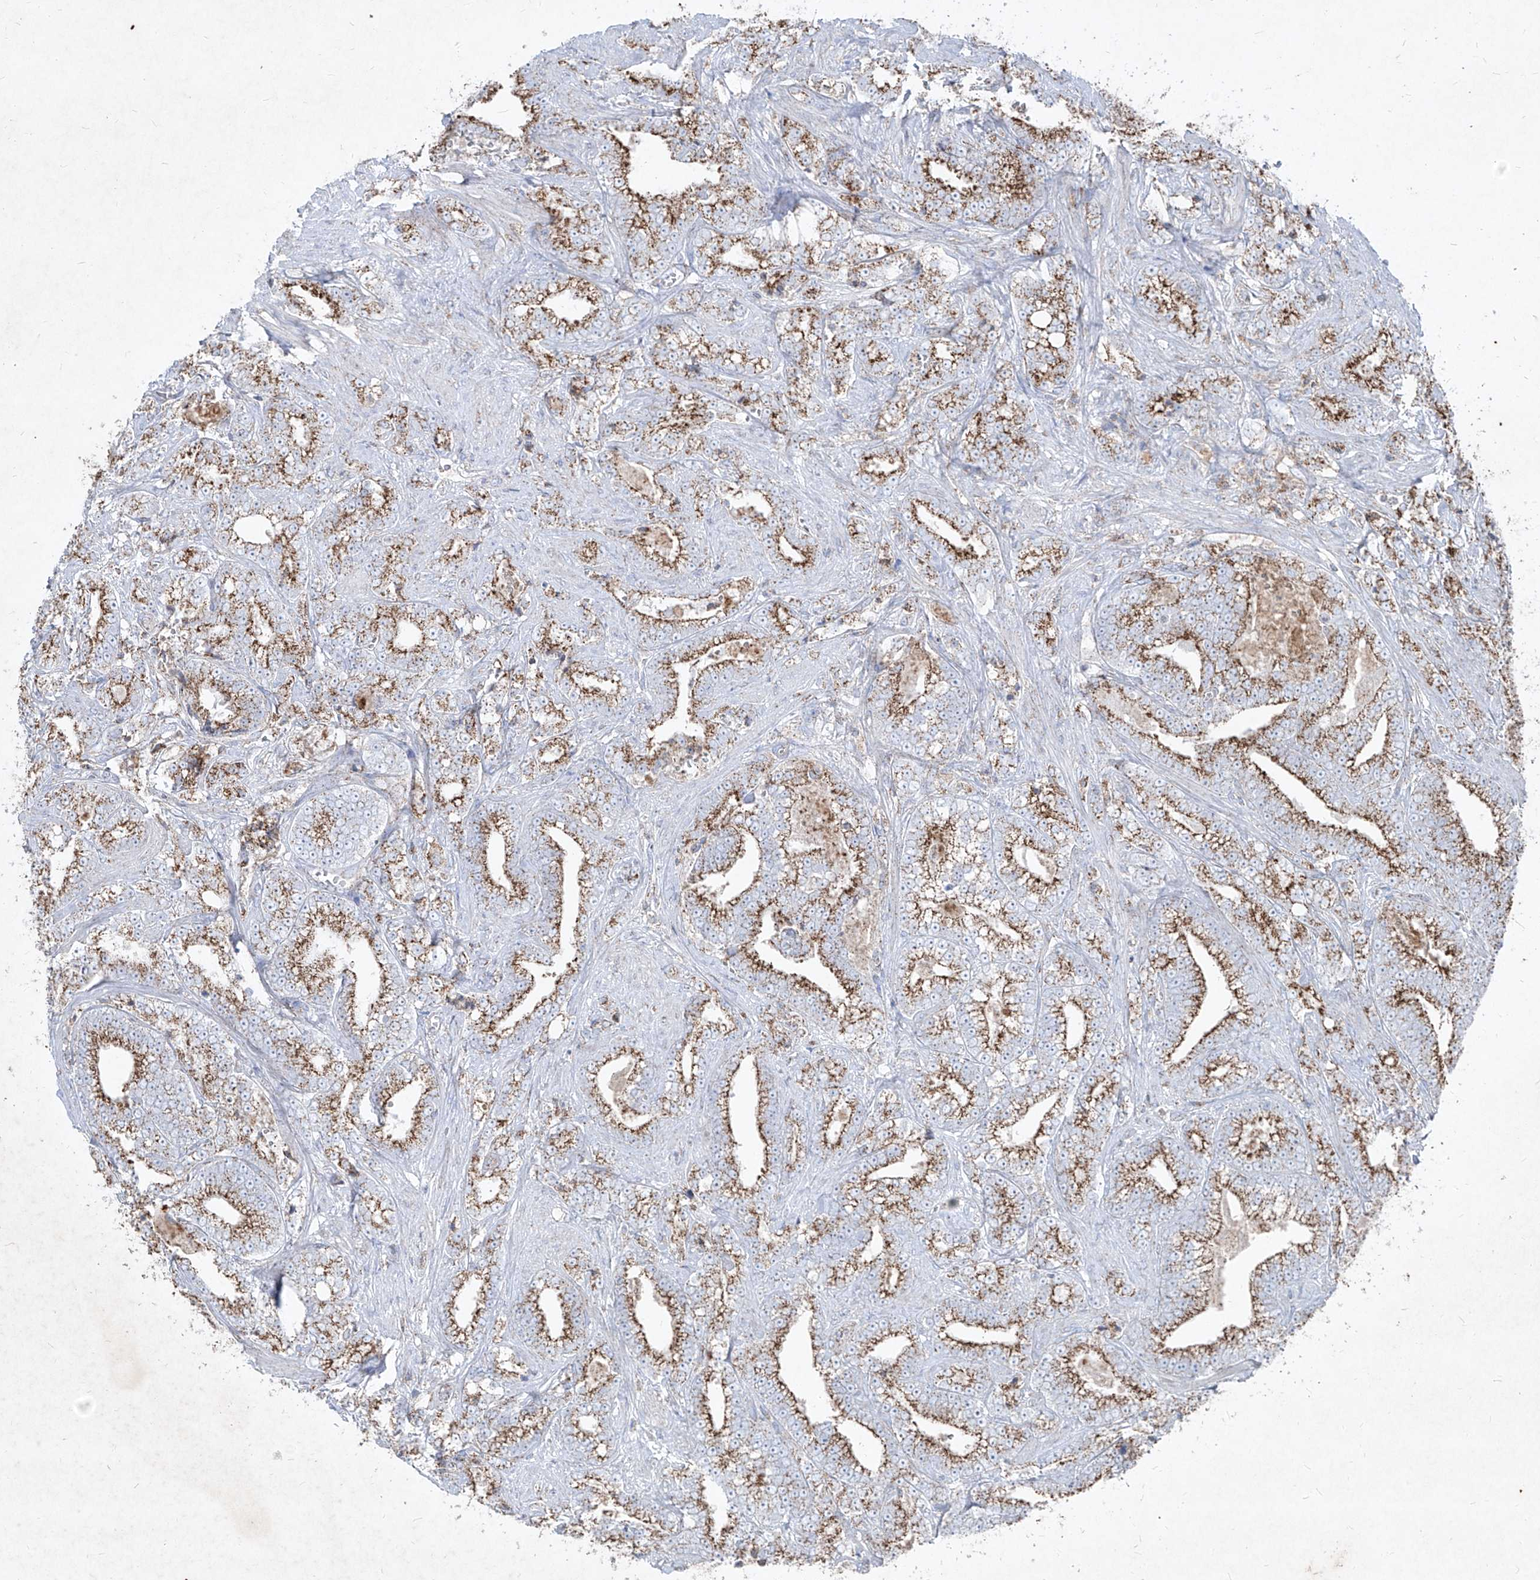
{"staining": {"intensity": "moderate", "quantity": ">75%", "location": "cytoplasmic/membranous"}, "tissue": "prostate cancer", "cell_type": "Tumor cells", "image_type": "cancer", "snomed": [{"axis": "morphology", "description": "Adenocarcinoma, High grade"}, {"axis": "topography", "description": "Prostate and seminal vesicle, NOS"}], "caption": "This is a histology image of IHC staining of adenocarcinoma (high-grade) (prostate), which shows moderate expression in the cytoplasmic/membranous of tumor cells.", "gene": "ABCD3", "patient": {"sex": "male", "age": 67}}